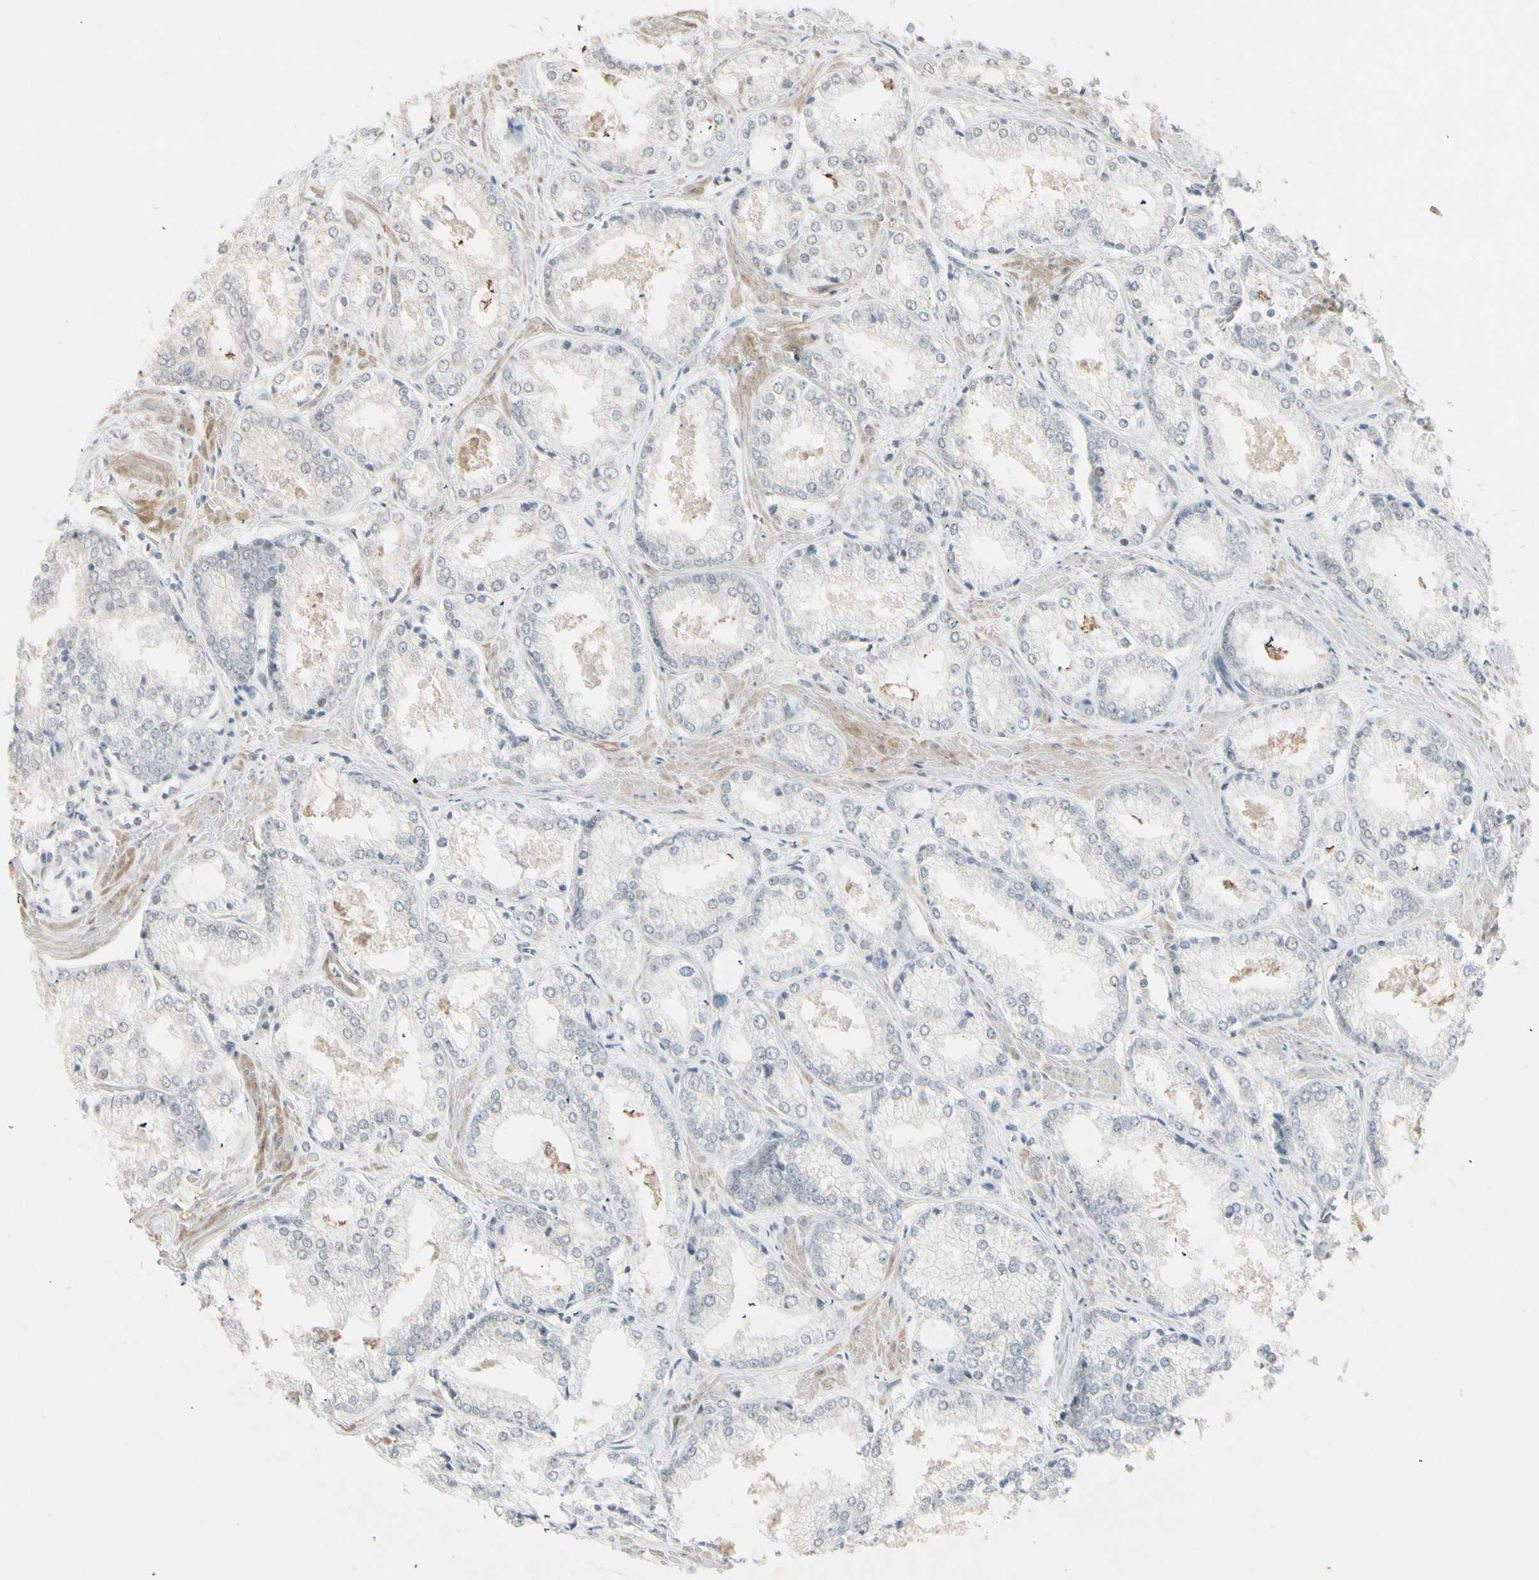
{"staining": {"intensity": "negative", "quantity": "none", "location": "none"}, "tissue": "prostate cancer", "cell_type": "Tumor cells", "image_type": "cancer", "snomed": [{"axis": "morphology", "description": "Adenocarcinoma, Low grade"}, {"axis": "topography", "description": "Prostate"}], "caption": "Immunohistochemistry (IHC) histopathology image of neoplastic tissue: prostate adenocarcinoma (low-grade) stained with DAB displays no significant protein staining in tumor cells.", "gene": "DMPK", "patient": {"sex": "male", "age": 64}}